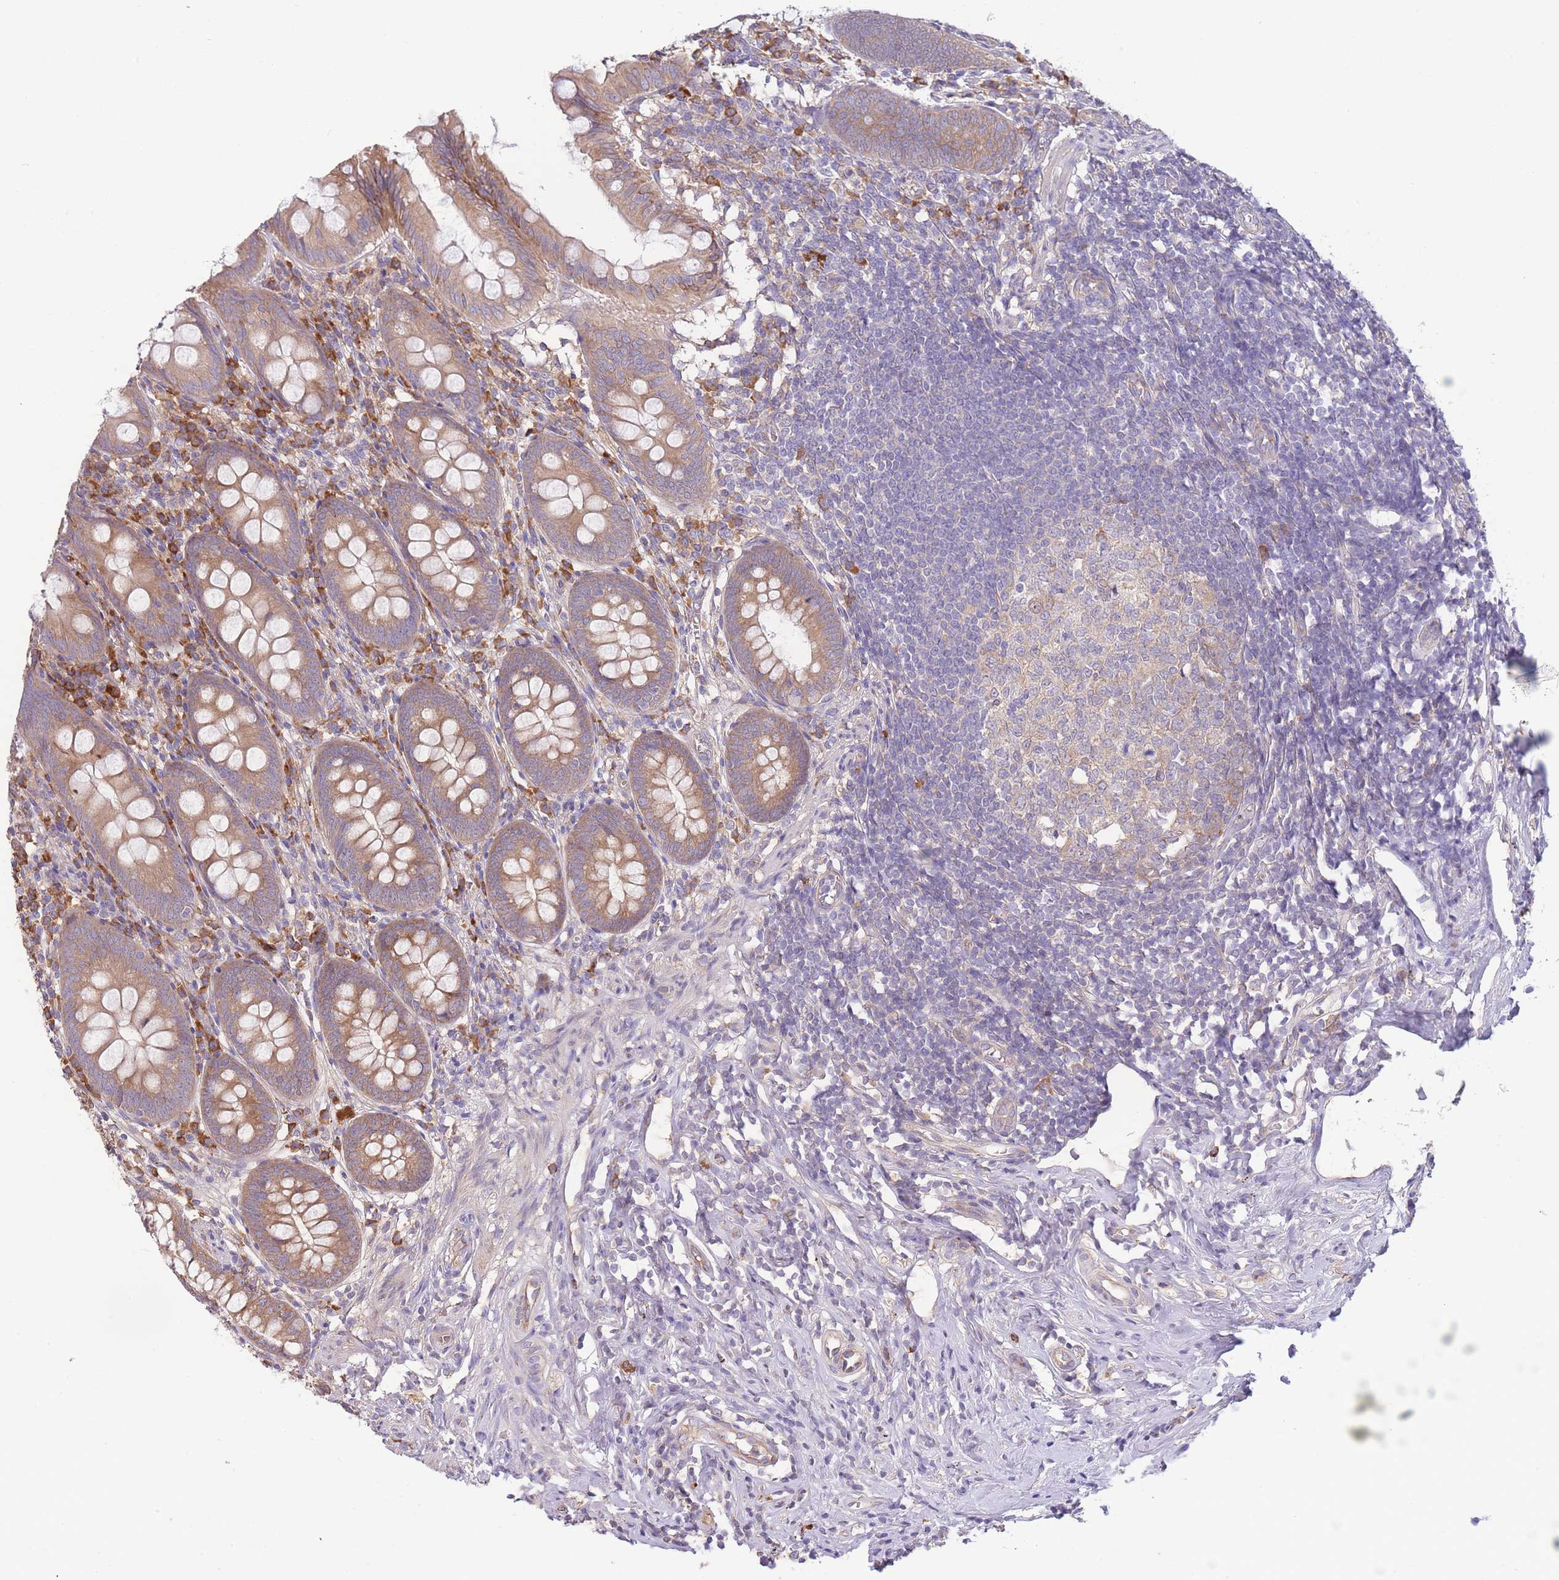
{"staining": {"intensity": "moderate", "quantity": ">75%", "location": "cytoplasmic/membranous"}, "tissue": "appendix", "cell_type": "Glandular cells", "image_type": "normal", "snomed": [{"axis": "morphology", "description": "Normal tissue, NOS"}, {"axis": "topography", "description": "Appendix"}], "caption": "Appendix stained with DAB (3,3'-diaminobenzidine) immunohistochemistry (IHC) shows medium levels of moderate cytoplasmic/membranous staining in about >75% of glandular cells. (IHC, brightfield microscopy, high magnification).", "gene": "BEX1", "patient": {"sex": "female", "age": 51}}